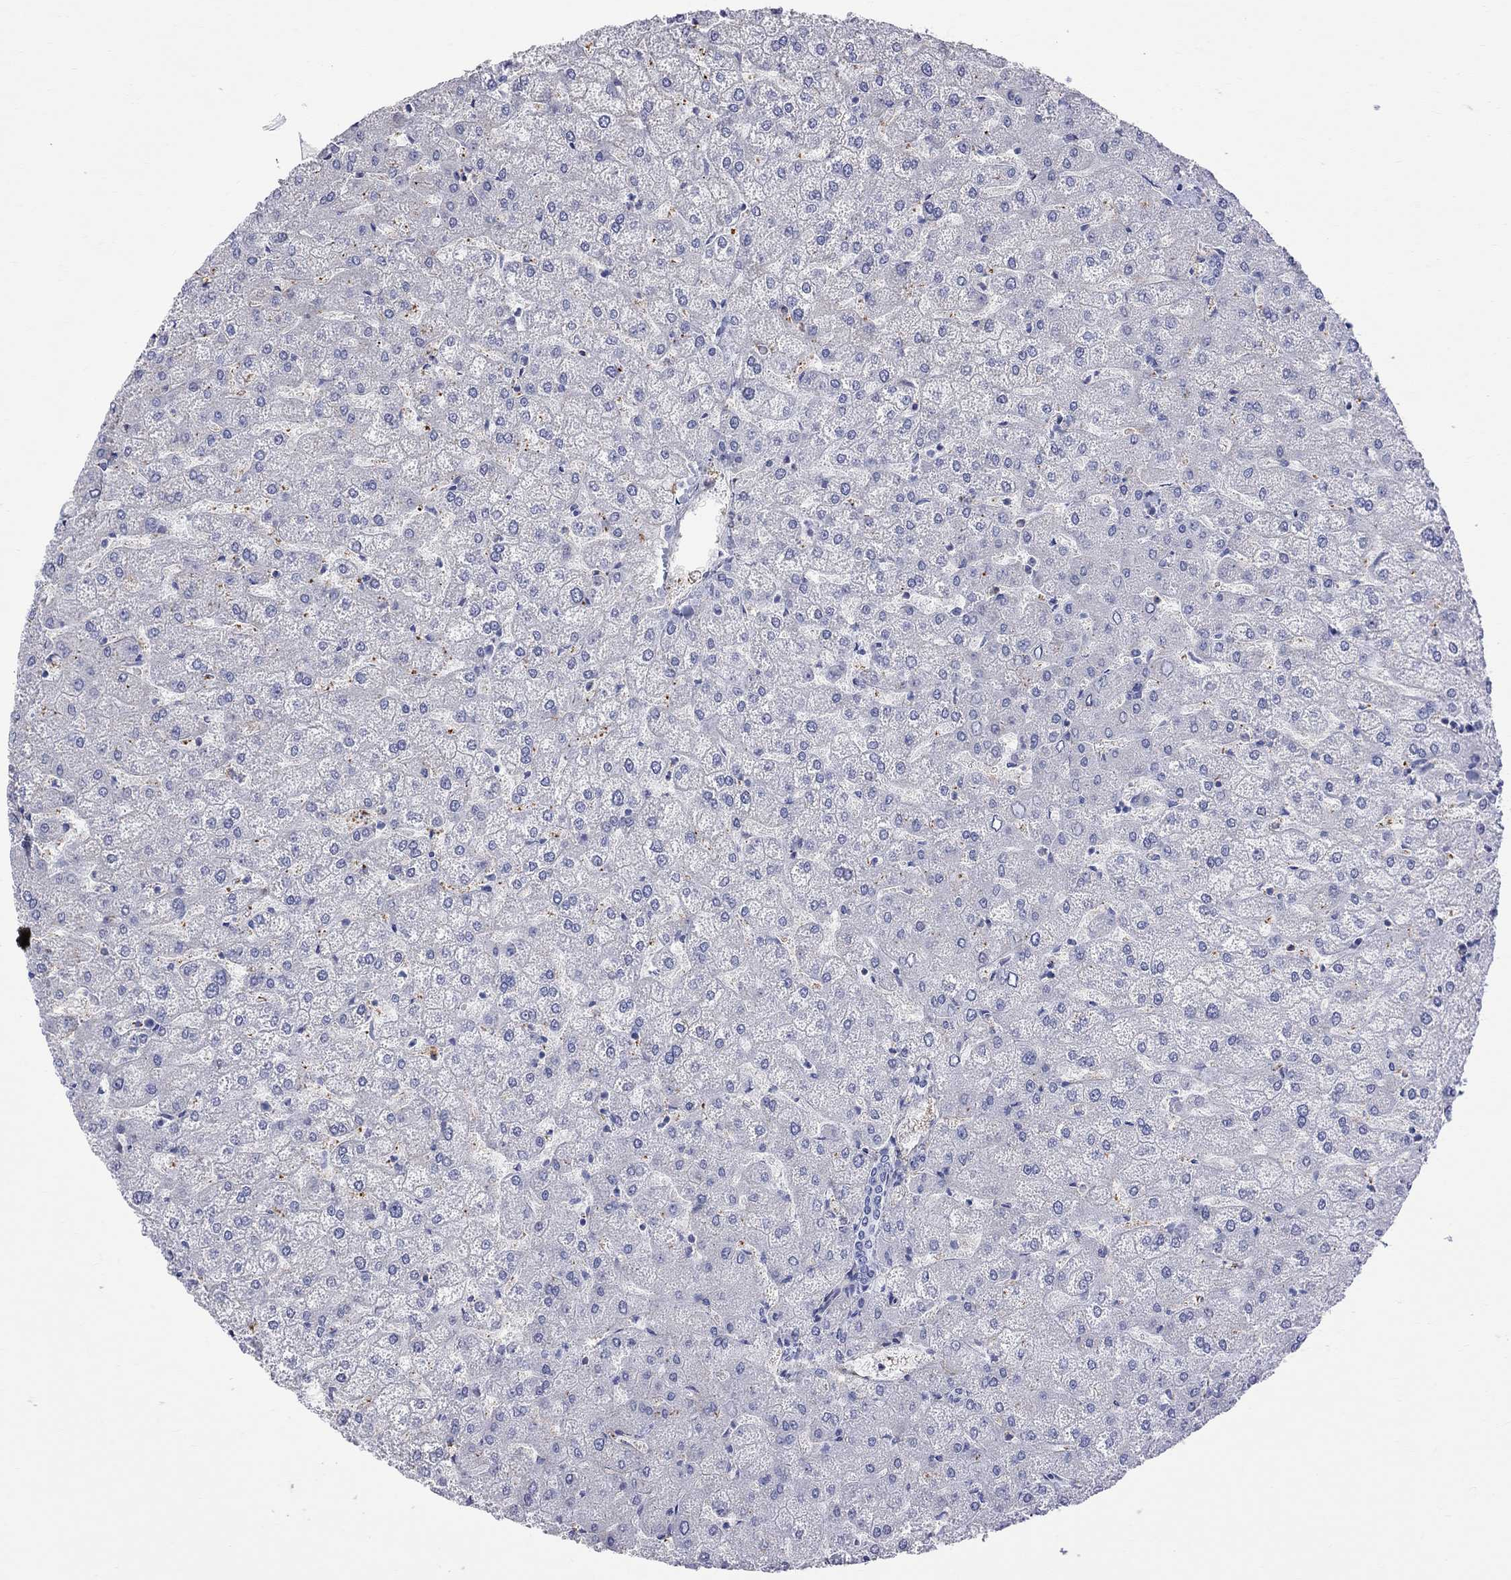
{"staining": {"intensity": "negative", "quantity": "none", "location": "none"}, "tissue": "liver", "cell_type": "Cholangiocytes", "image_type": "normal", "snomed": [{"axis": "morphology", "description": "Normal tissue, NOS"}, {"axis": "topography", "description": "Liver"}], "caption": "Cholangiocytes are negative for protein expression in benign human liver.", "gene": "S100A3", "patient": {"sex": "female", "age": 32}}